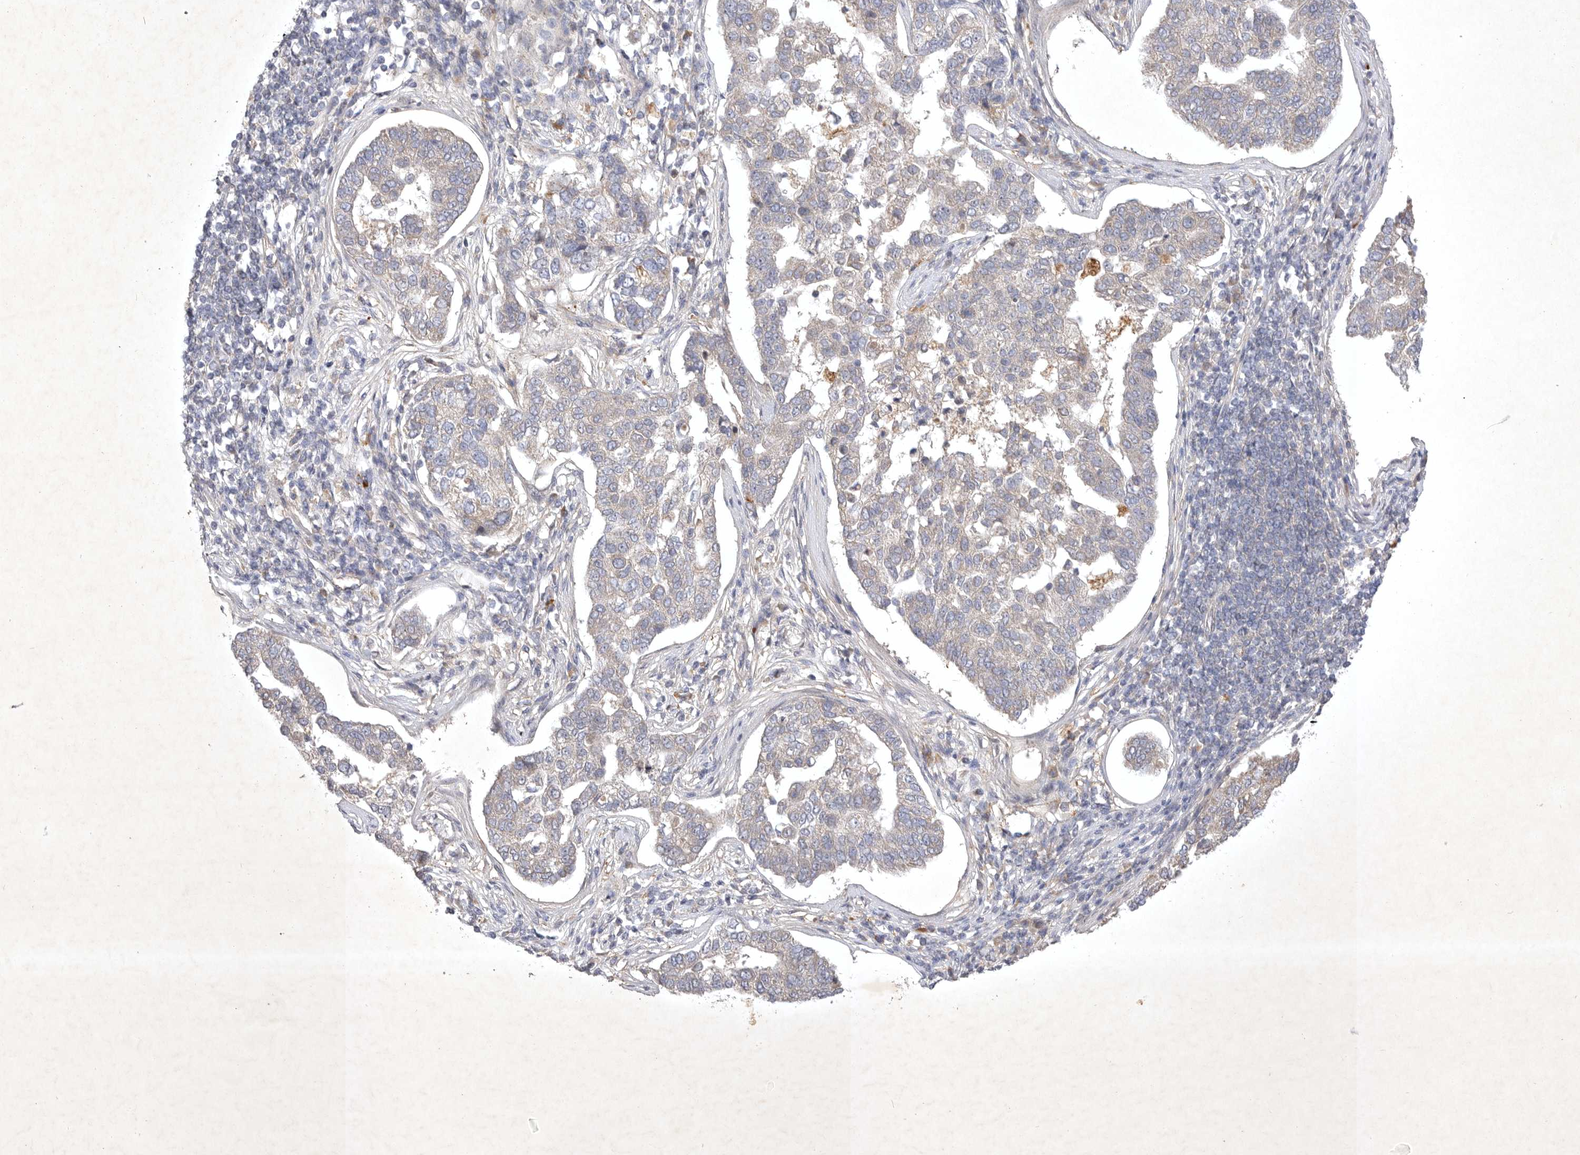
{"staining": {"intensity": "negative", "quantity": "none", "location": "none"}, "tissue": "pancreatic cancer", "cell_type": "Tumor cells", "image_type": "cancer", "snomed": [{"axis": "morphology", "description": "Adenocarcinoma, NOS"}, {"axis": "topography", "description": "Pancreas"}], "caption": "A photomicrograph of human pancreatic cancer (adenocarcinoma) is negative for staining in tumor cells.", "gene": "PTPDC1", "patient": {"sex": "female", "age": 61}}